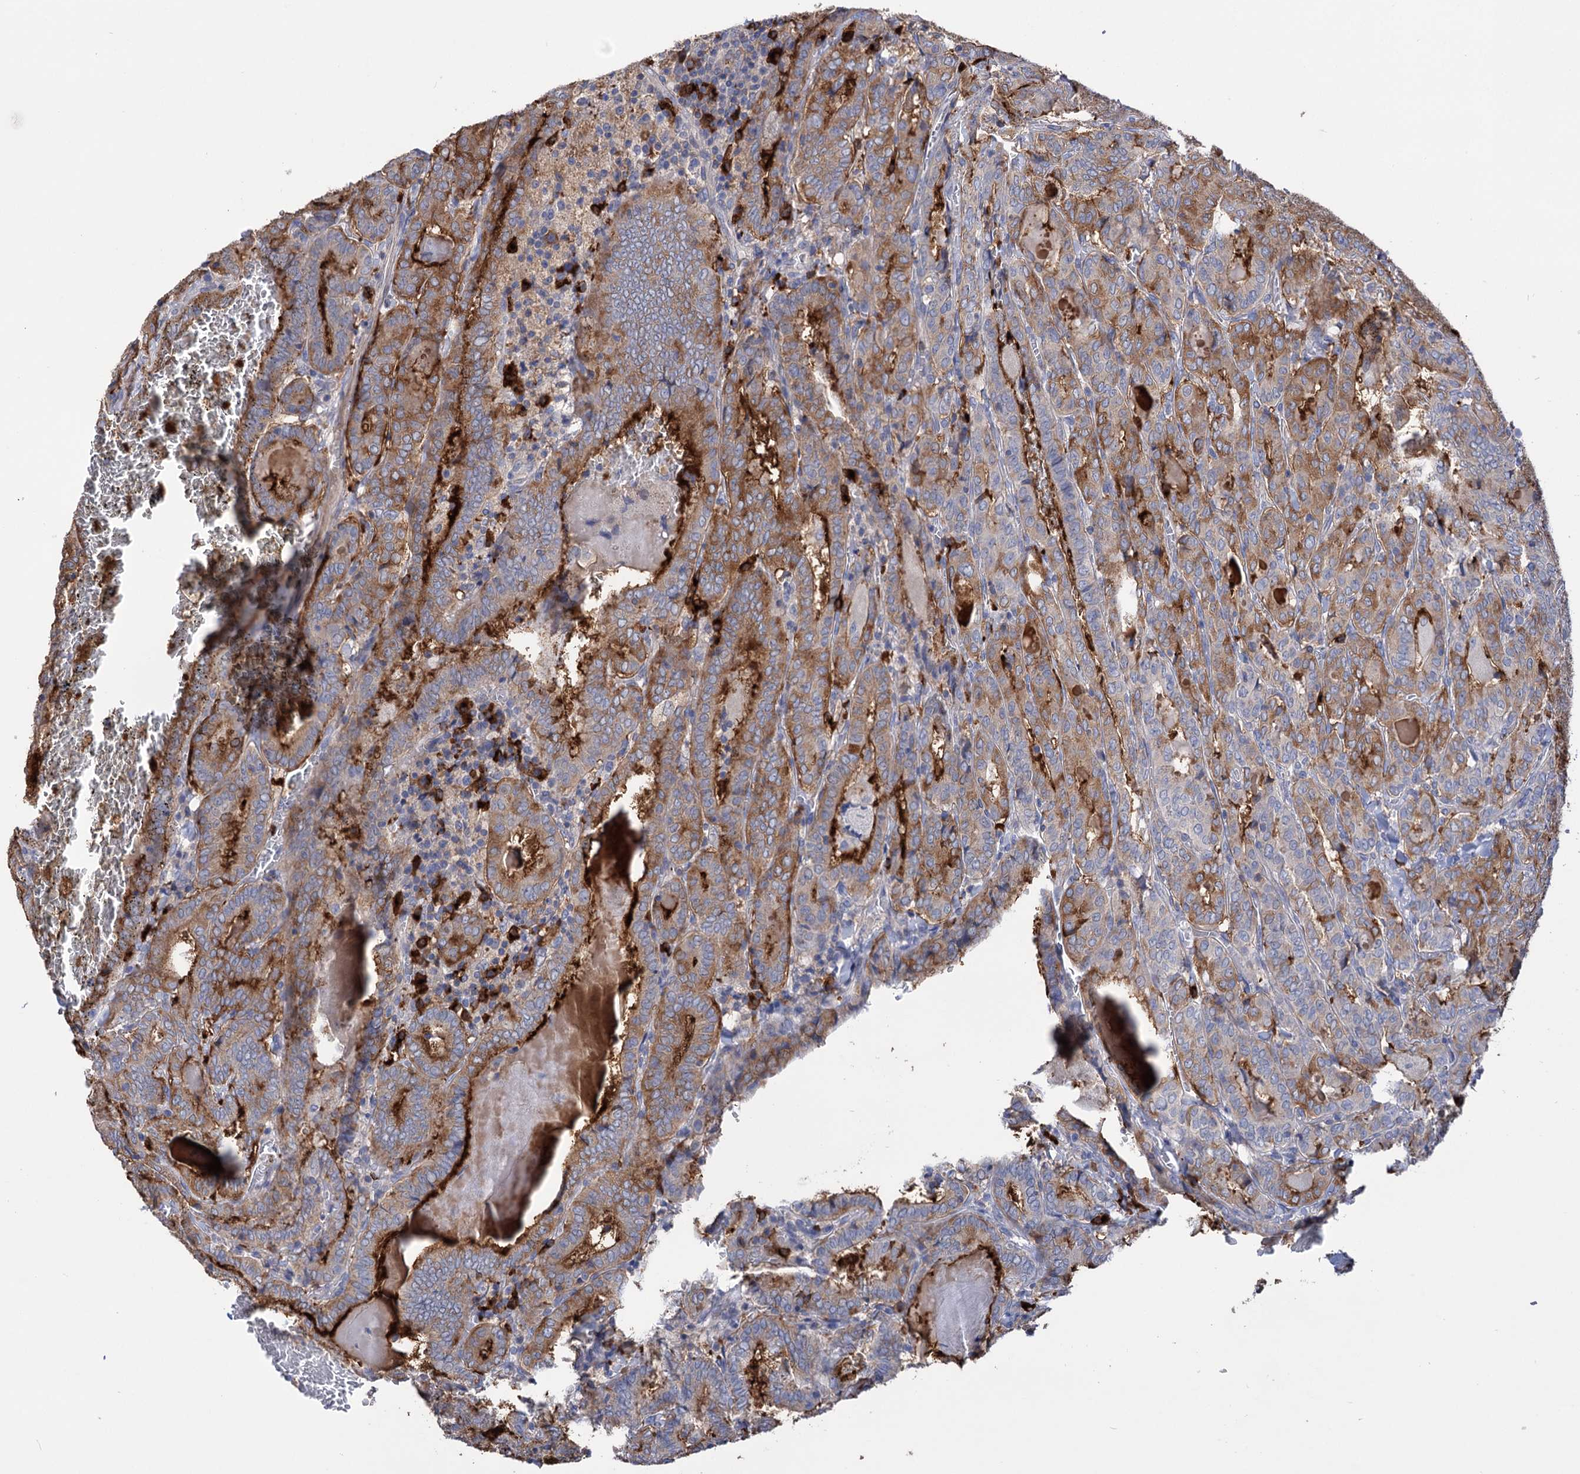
{"staining": {"intensity": "strong", "quantity": "25%-75%", "location": "cytoplasmic/membranous"}, "tissue": "thyroid cancer", "cell_type": "Tumor cells", "image_type": "cancer", "snomed": [{"axis": "morphology", "description": "Papillary adenocarcinoma, NOS"}, {"axis": "topography", "description": "Thyroid gland"}], "caption": "Brown immunohistochemical staining in thyroid cancer (papillary adenocarcinoma) reveals strong cytoplasmic/membranous staining in approximately 25%-75% of tumor cells. (DAB IHC, brown staining for protein, blue staining for nuclei).", "gene": "BBS4", "patient": {"sex": "female", "age": 72}}